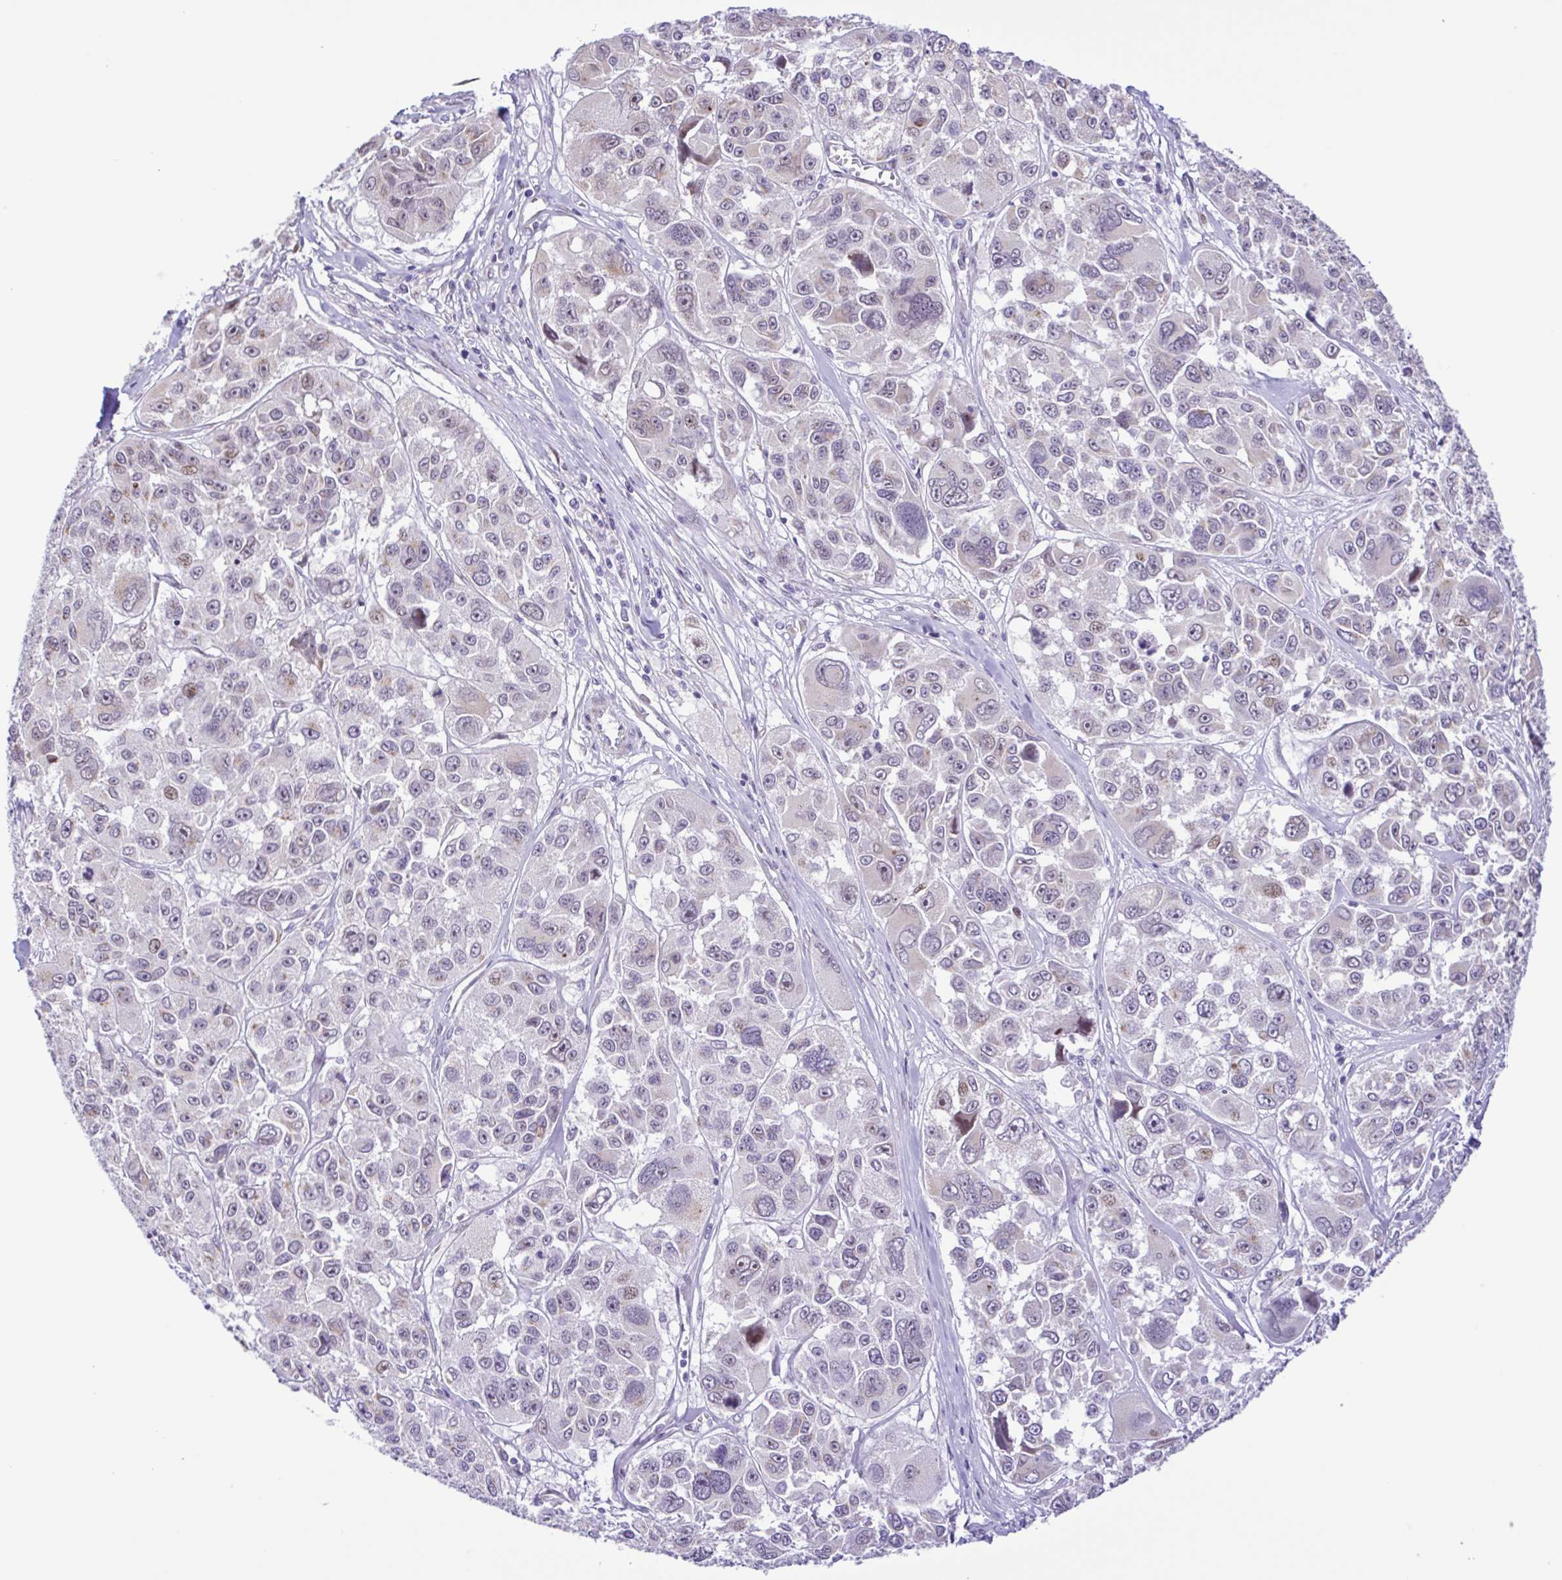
{"staining": {"intensity": "weak", "quantity": "<25%", "location": "nuclear"}, "tissue": "melanoma", "cell_type": "Tumor cells", "image_type": "cancer", "snomed": [{"axis": "morphology", "description": "Malignant melanoma, NOS"}, {"axis": "topography", "description": "Skin"}], "caption": "Melanoma was stained to show a protein in brown. There is no significant positivity in tumor cells.", "gene": "TGM3", "patient": {"sex": "female", "age": 66}}